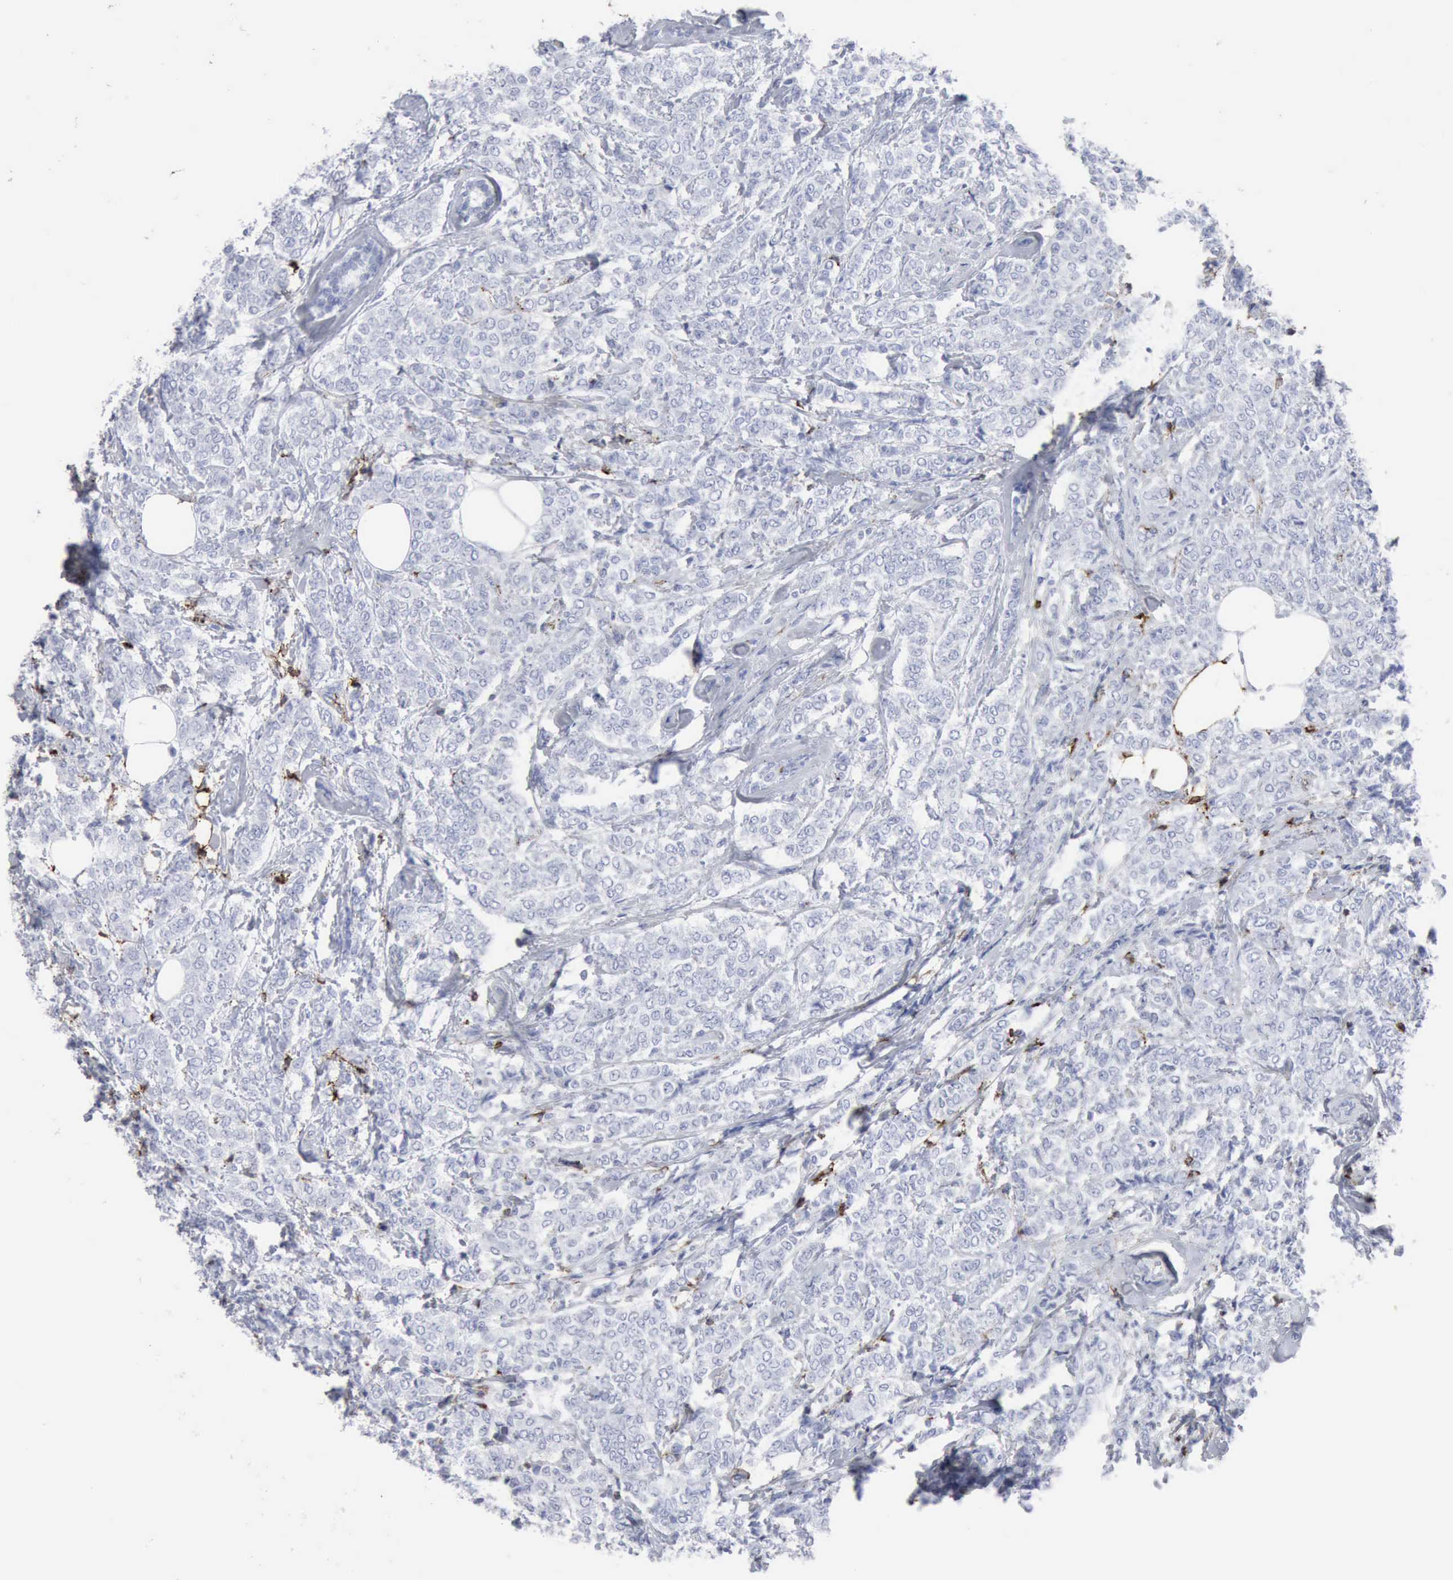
{"staining": {"intensity": "negative", "quantity": "none", "location": "none"}, "tissue": "breast cancer", "cell_type": "Tumor cells", "image_type": "cancer", "snomed": [{"axis": "morphology", "description": "Lobular carcinoma"}, {"axis": "topography", "description": "Breast"}], "caption": "This is an immunohistochemistry (IHC) micrograph of breast cancer (lobular carcinoma). There is no positivity in tumor cells.", "gene": "C4BPA", "patient": {"sex": "female", "age": 60}}